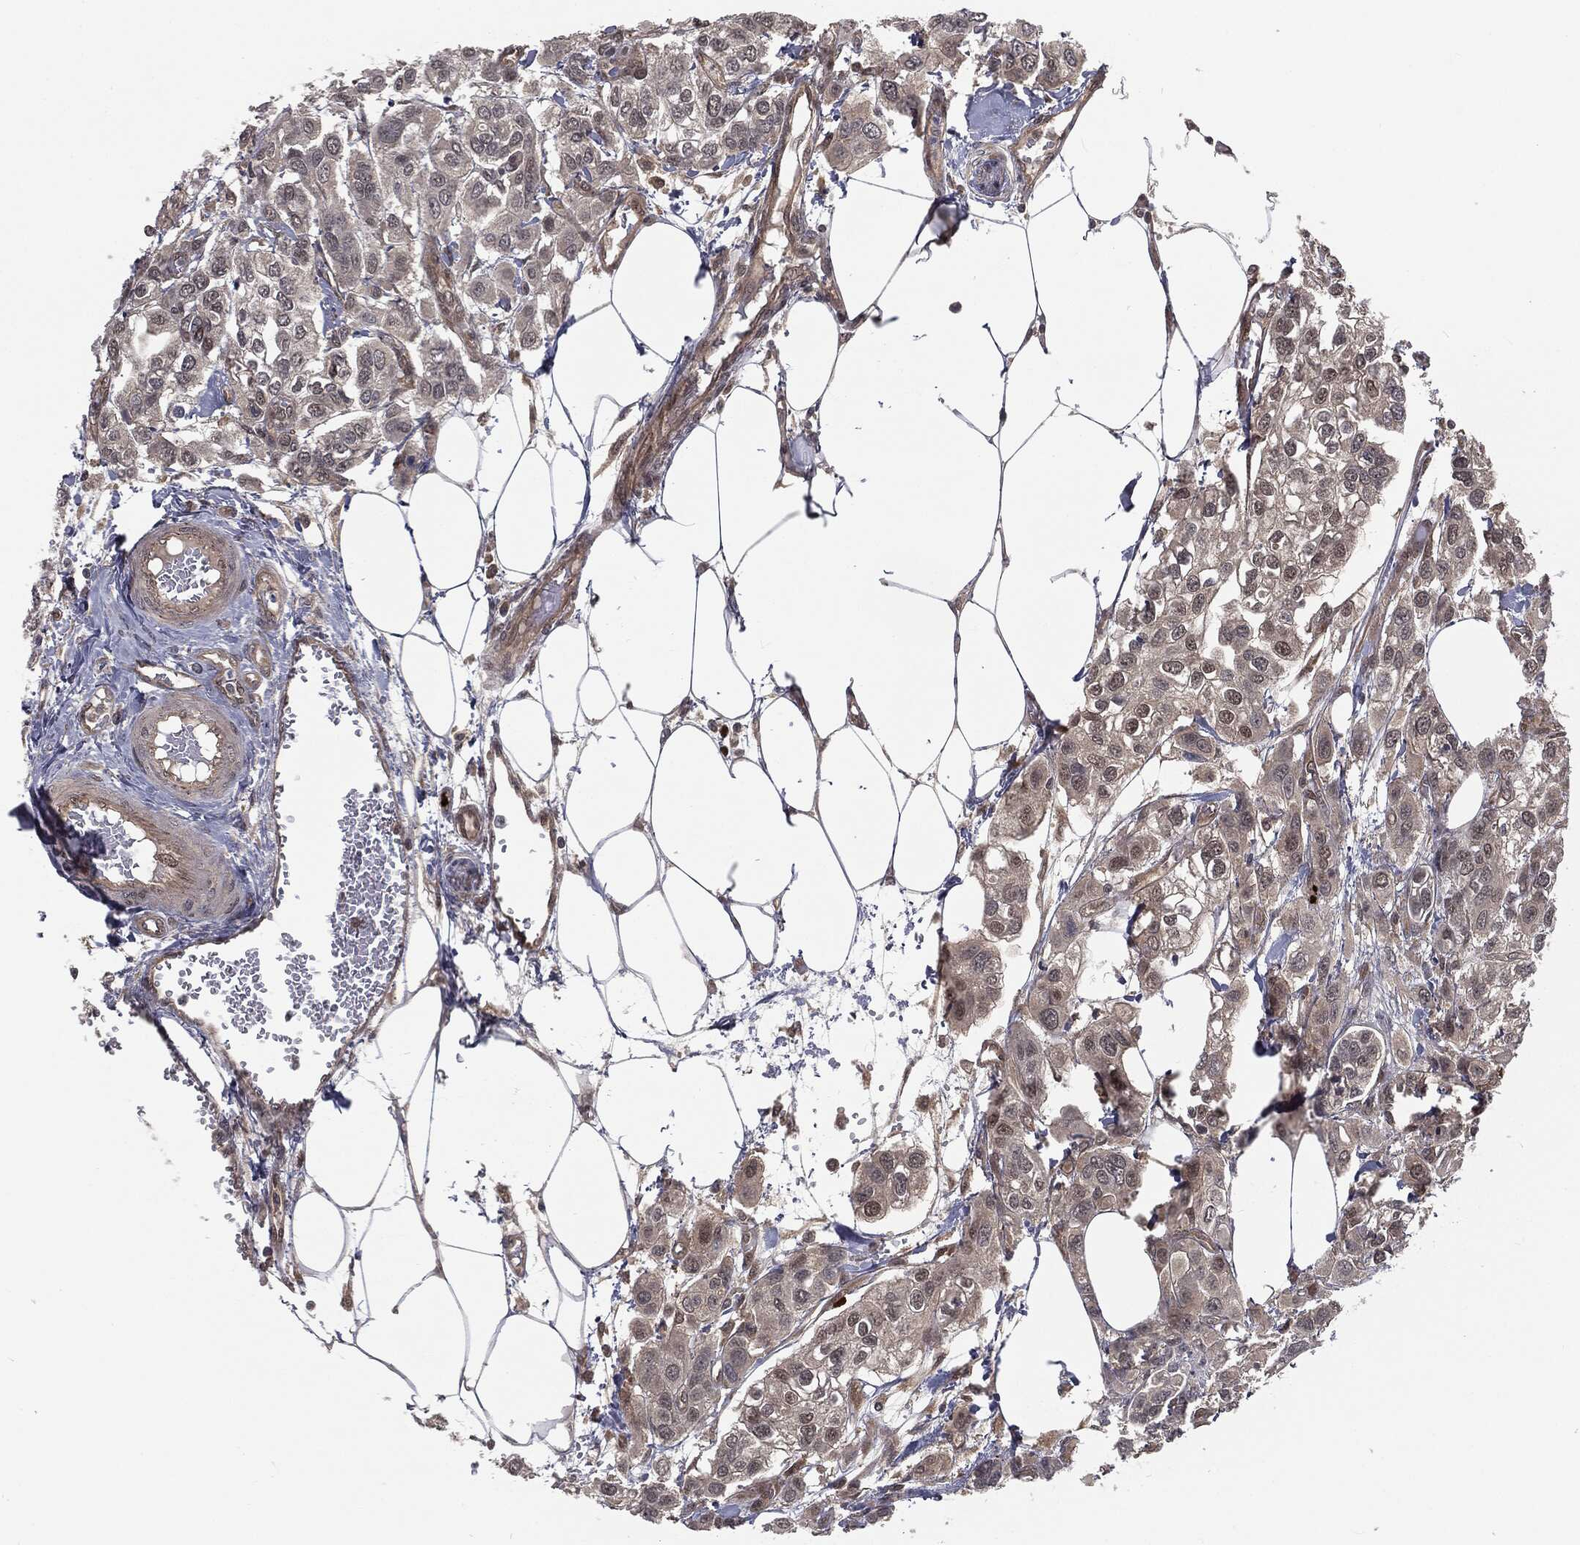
{"staining": {"intensity": "moderate", "quantity": "<25%", "location": "nuclear"}, "tissue": "urothelial cancer", "cell_type": "Tumor cells", "image_type": "cancer", "snomed": [{"axis": "morphology", "description": "Urothelial carcinoma, High grade"}, {"axis": "topography", "description": "Urinary bladder"}], "caption": "An IHC photomicrograph of tumor tissue is shown. Protein staining in brown shows moderate nuclear positivity in urothelial cancer within tumor cells.", "gene": "FBXO7", "patient": {"sex": "male", "age": 67}}